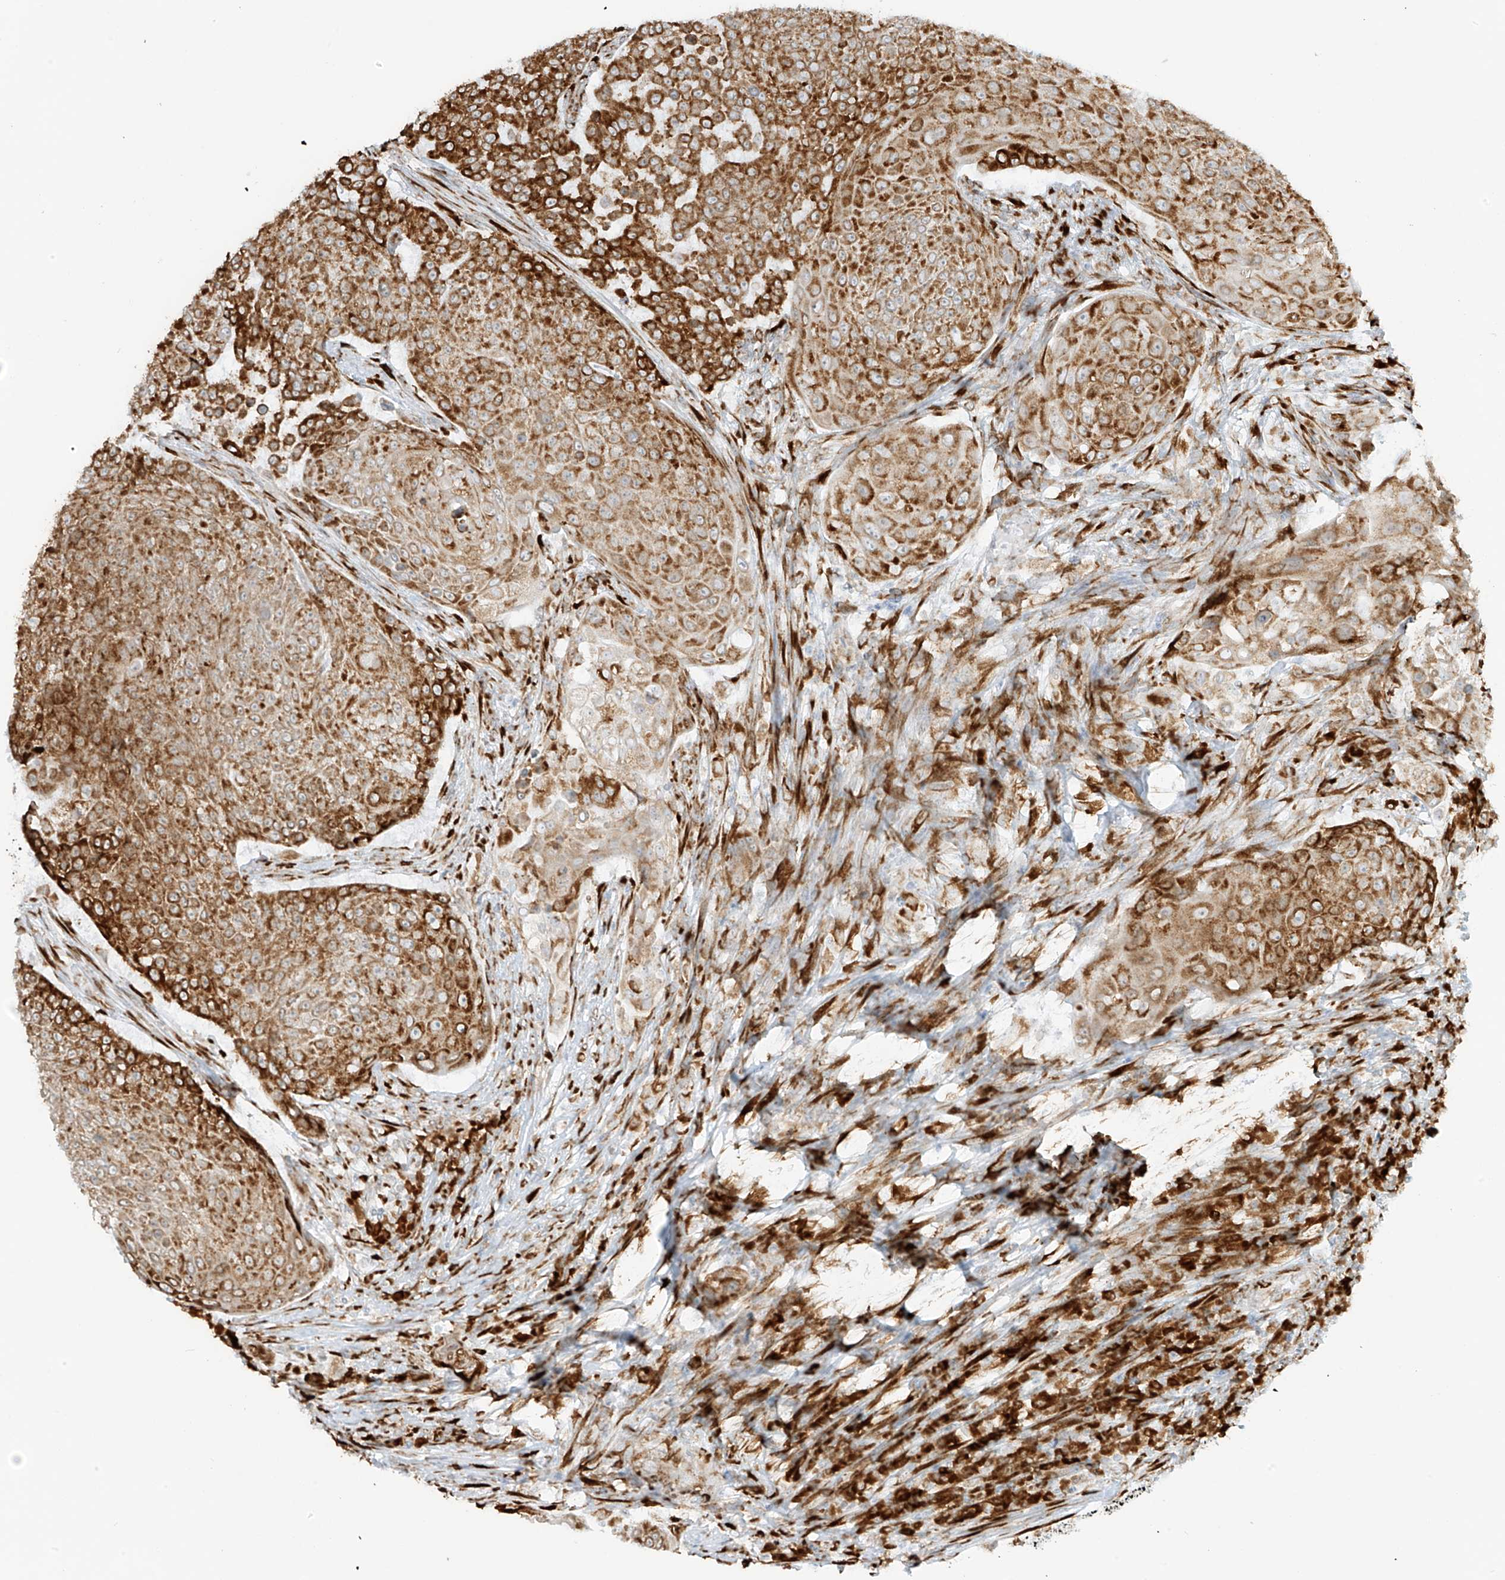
{"staining": {"intensity": "strong", "quantity": ">75%", "location": "cytoplasmic/membranous"}, "tissue": "urothelial cancer", "cell_type": "Tumor cells", "image_type": "cancer", "snomed": [{"axis": "morphology", "description": "Urothelial carcinoma, High grade"}, {"axis": "topography", "description": "Urinary bladder"}], "caption": "The immunohistochemical stain shows strong cytoplasmic/membranous expression in tumor cells of high-grade urothelial carcinoma tissue. (Stains: DAB (3,3'-diaminobenzidine) in brown, nuclei in blue, Microscopy: brightfield microscopy at high magnification).", "gene": "LRRC59", "patient": {"sex": "female", "age": 63}}